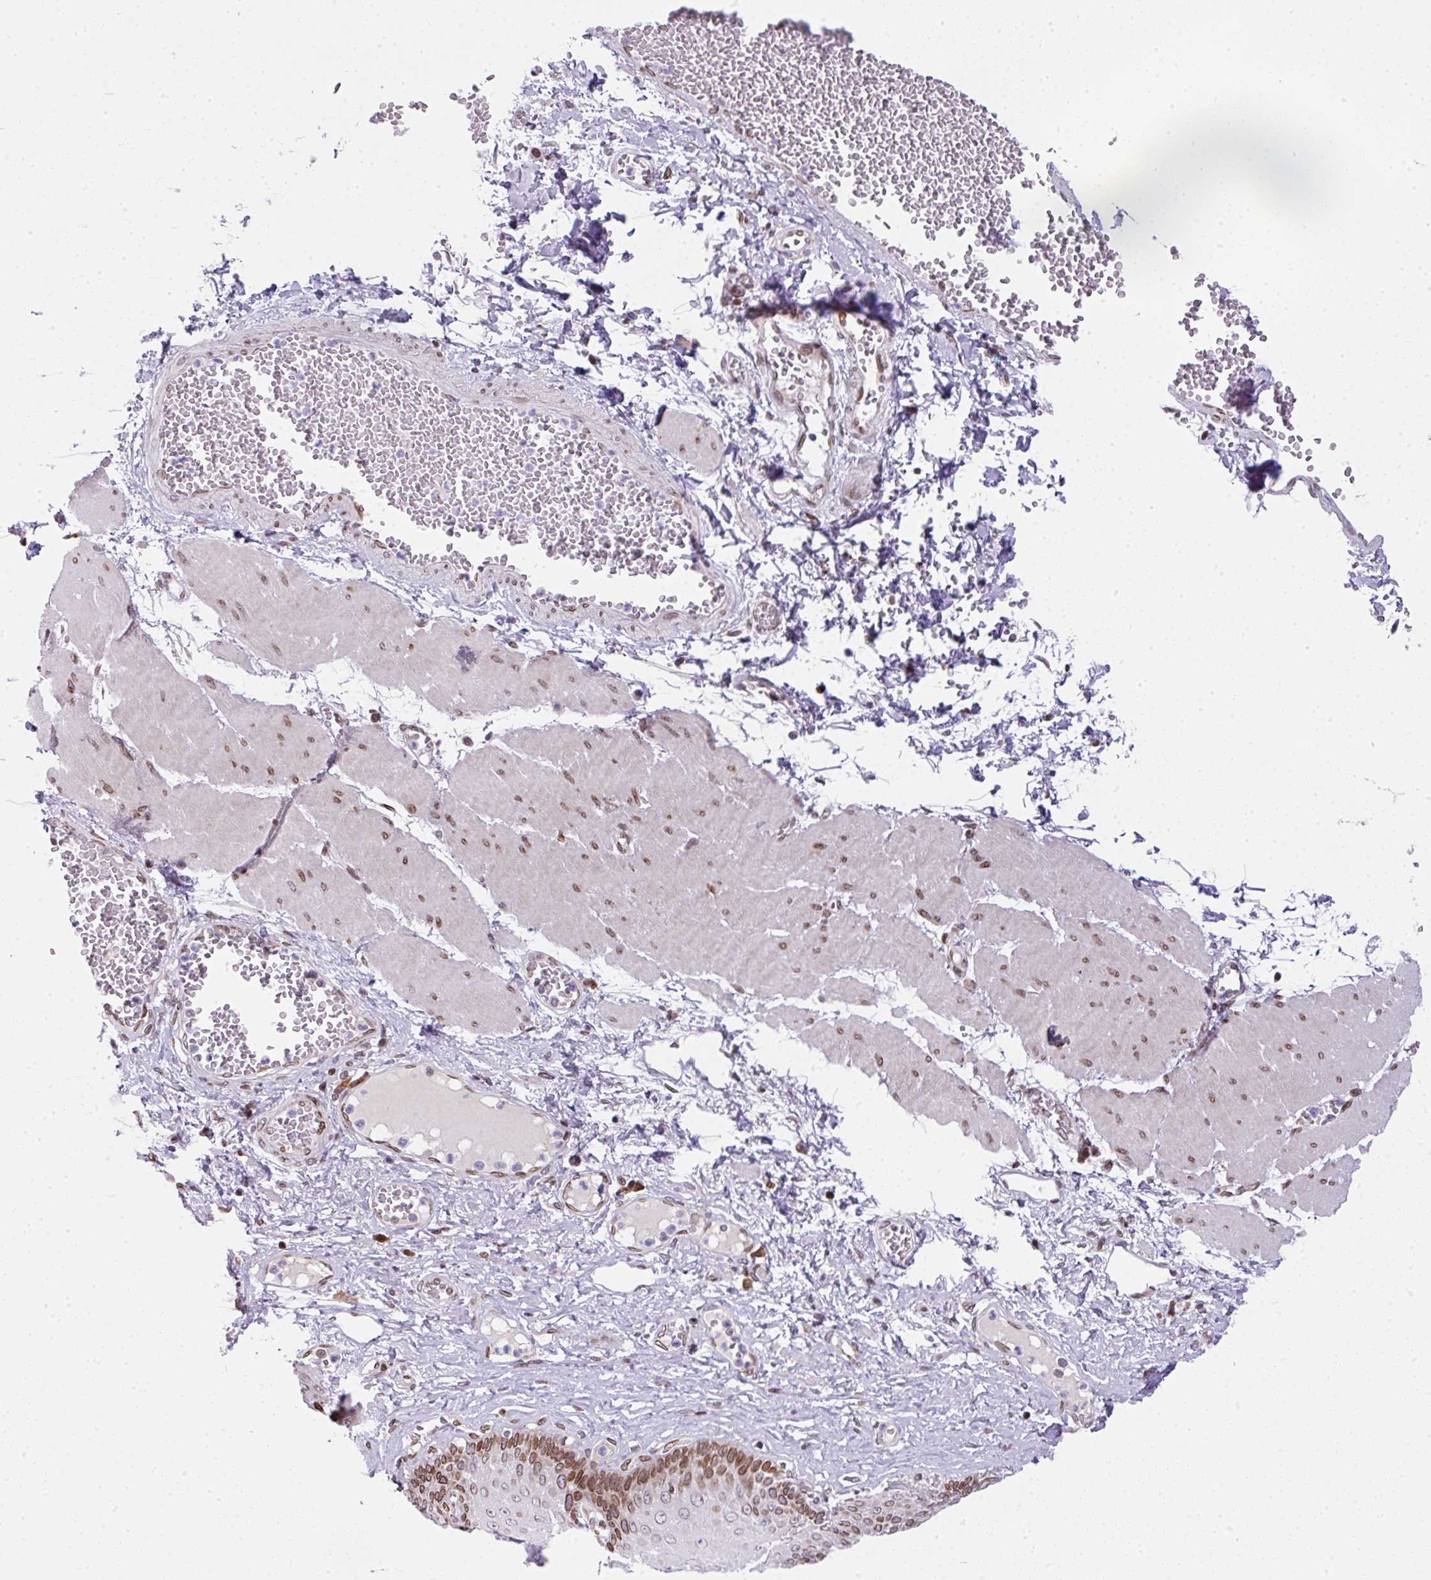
{"staining": {"intensity": "moderate", "quantity": "25%-75%", "location": "cytoplasmic/membranous,nuclear"}, "tissue": "esophagus", "cell_type": "Squamous epithelial cells", "image_type": "normal", "snomed": [{"axis": "morphology", "description": "Normal tissue, NOS"}, {"axis": "topography", "description": "Esophagus"}], "caption": "Human esophagus stained for a protein (brown) displays moderate cytoplasmic/membranous,nuclear positive staining in approximately 25%-75% of squamous epithelial cells.", "gene": "PLK1", "patient": {"sex": "male", "age": 60}}